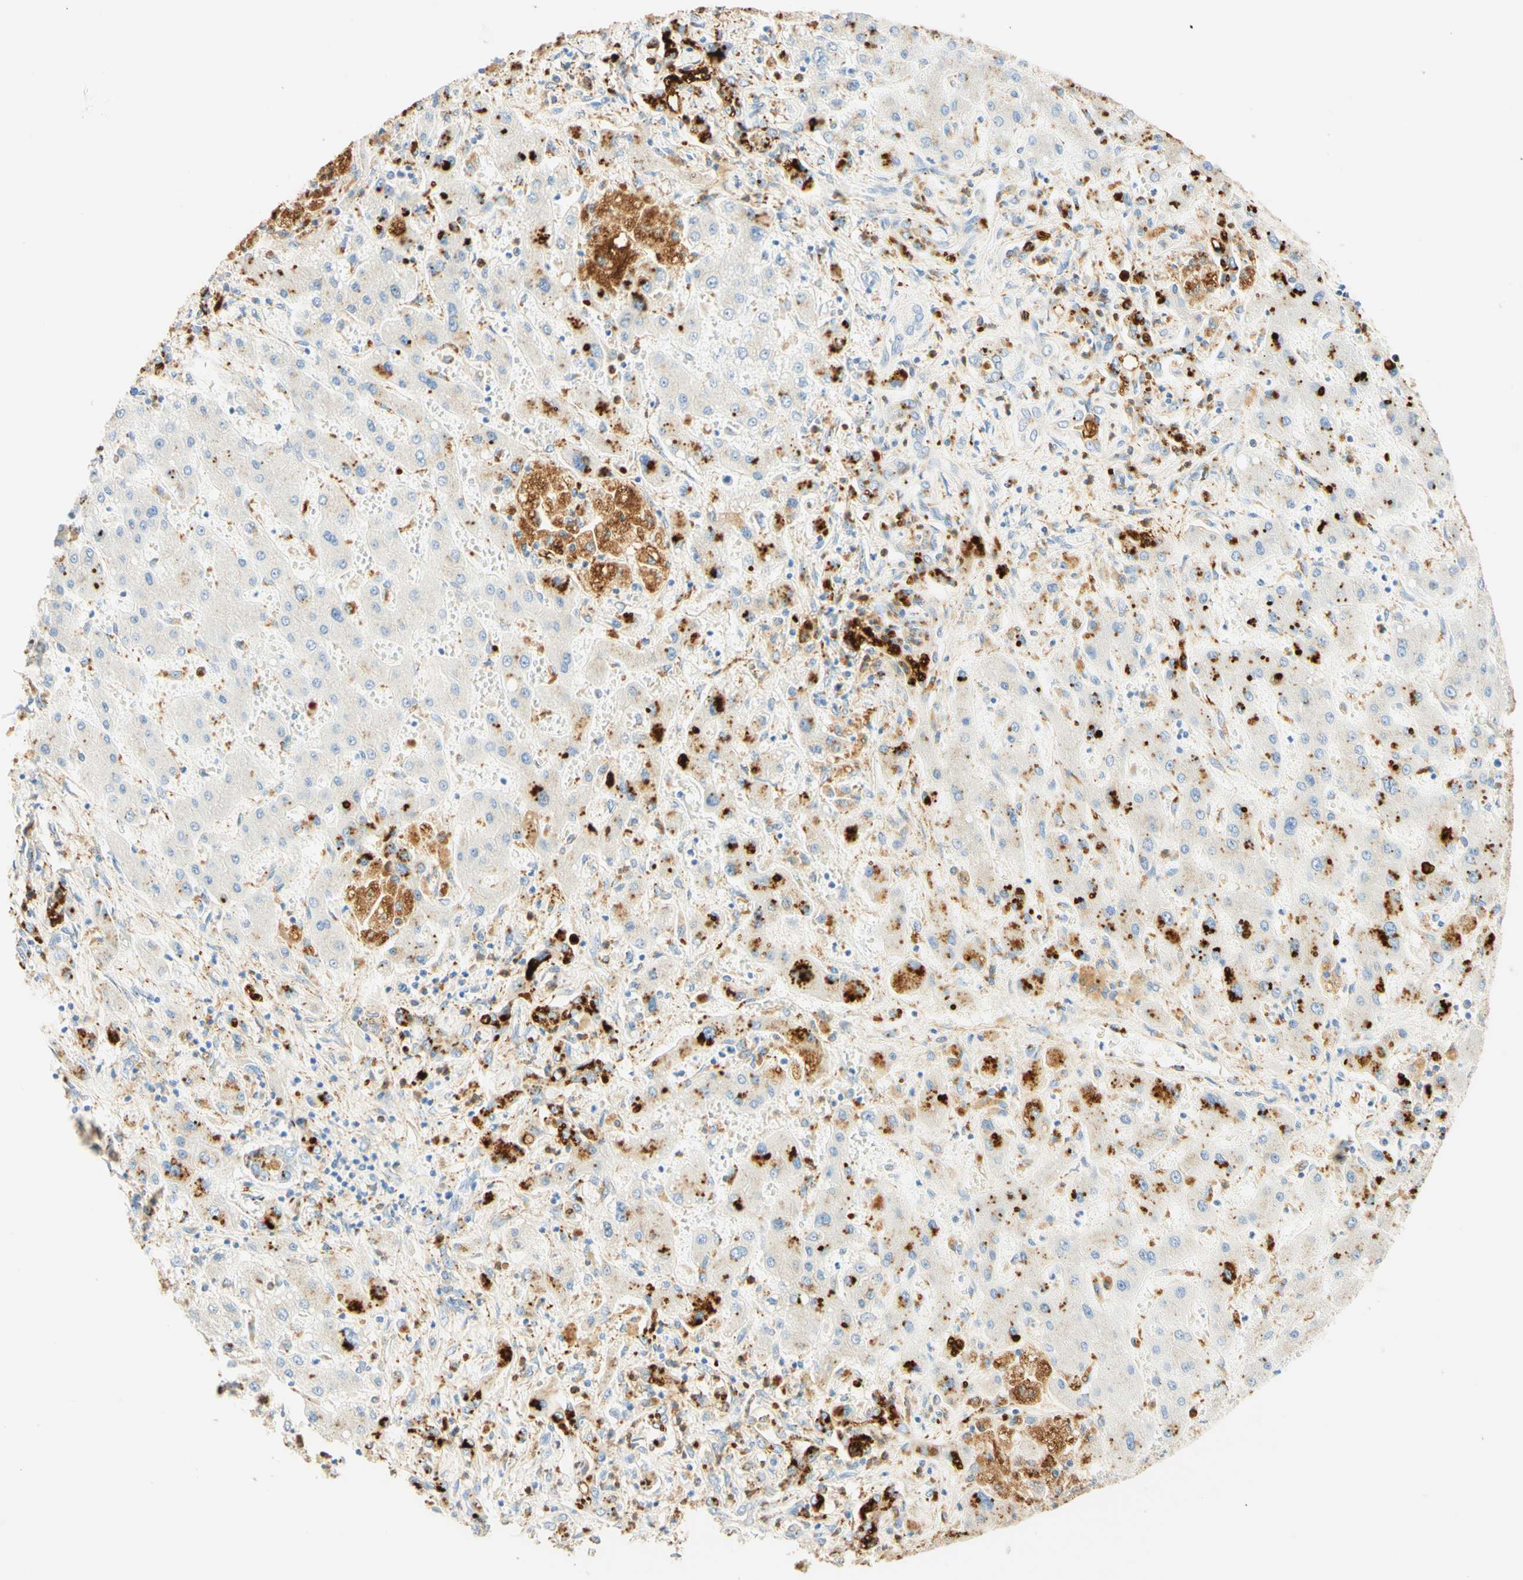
{"staining": {"intensity": "strong", "quantity": "25%-75%", "location": "cytoplasmic/membranous"}, "tissue": "liver cancer", "cell_type": "Tumor cells", "image_type": "cancer", "snomed": [{"axis": "morphology", "description": "Cholangiocarcinoma"}, {"axis": "topography", "description": "Liver"}], "caption": "Cholangiocarcinoma (liver) was stained to show a protein in brown. There is high levels of strong cytoplasmic/membranous staining in approximately 25%-75% of tumor cells.", "gene": "CD63", "patient": {"sex": "male", "age": 50}}